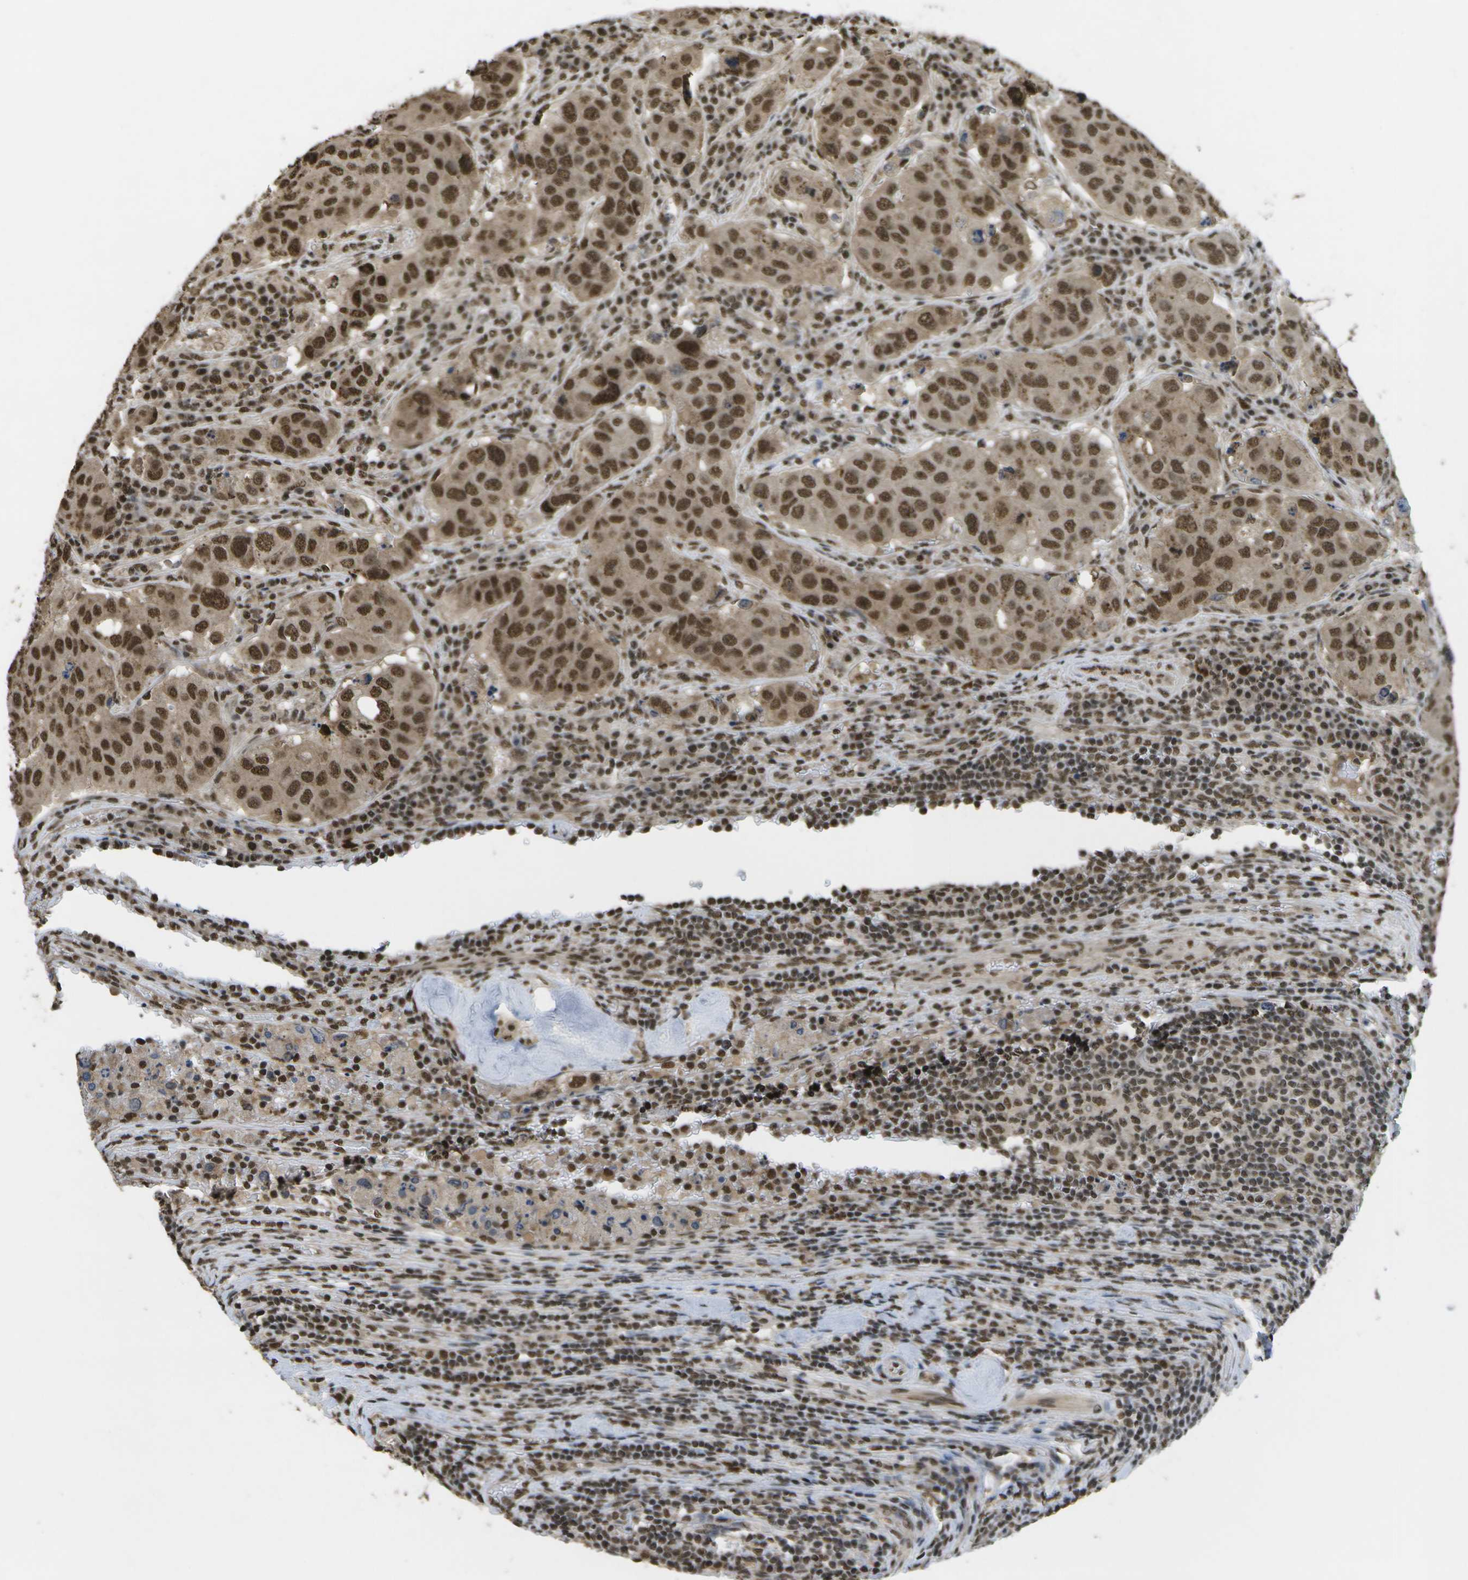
{"staining": {"intensity": "strong", "quantity": ">75%", "location": "nuclear"}, "tissue": "urothelial cancer", "cell_type": "Tumor cells", "image_type": "cancer", "snomed": [{"axis": "morphology", "description": "Urothelial carcinoma, High grade"}, {"axis": "topography", "description": "Lymph node"}, {"axis": "topography", "description": "Urinary bladder"}], "caption": "A brown stain labels strong nuclear staining of a protein in high-grade urothelial carcinoma tumor cells.", "gene": "SPEN", "patient": {"sex": "male", "age": 51}}